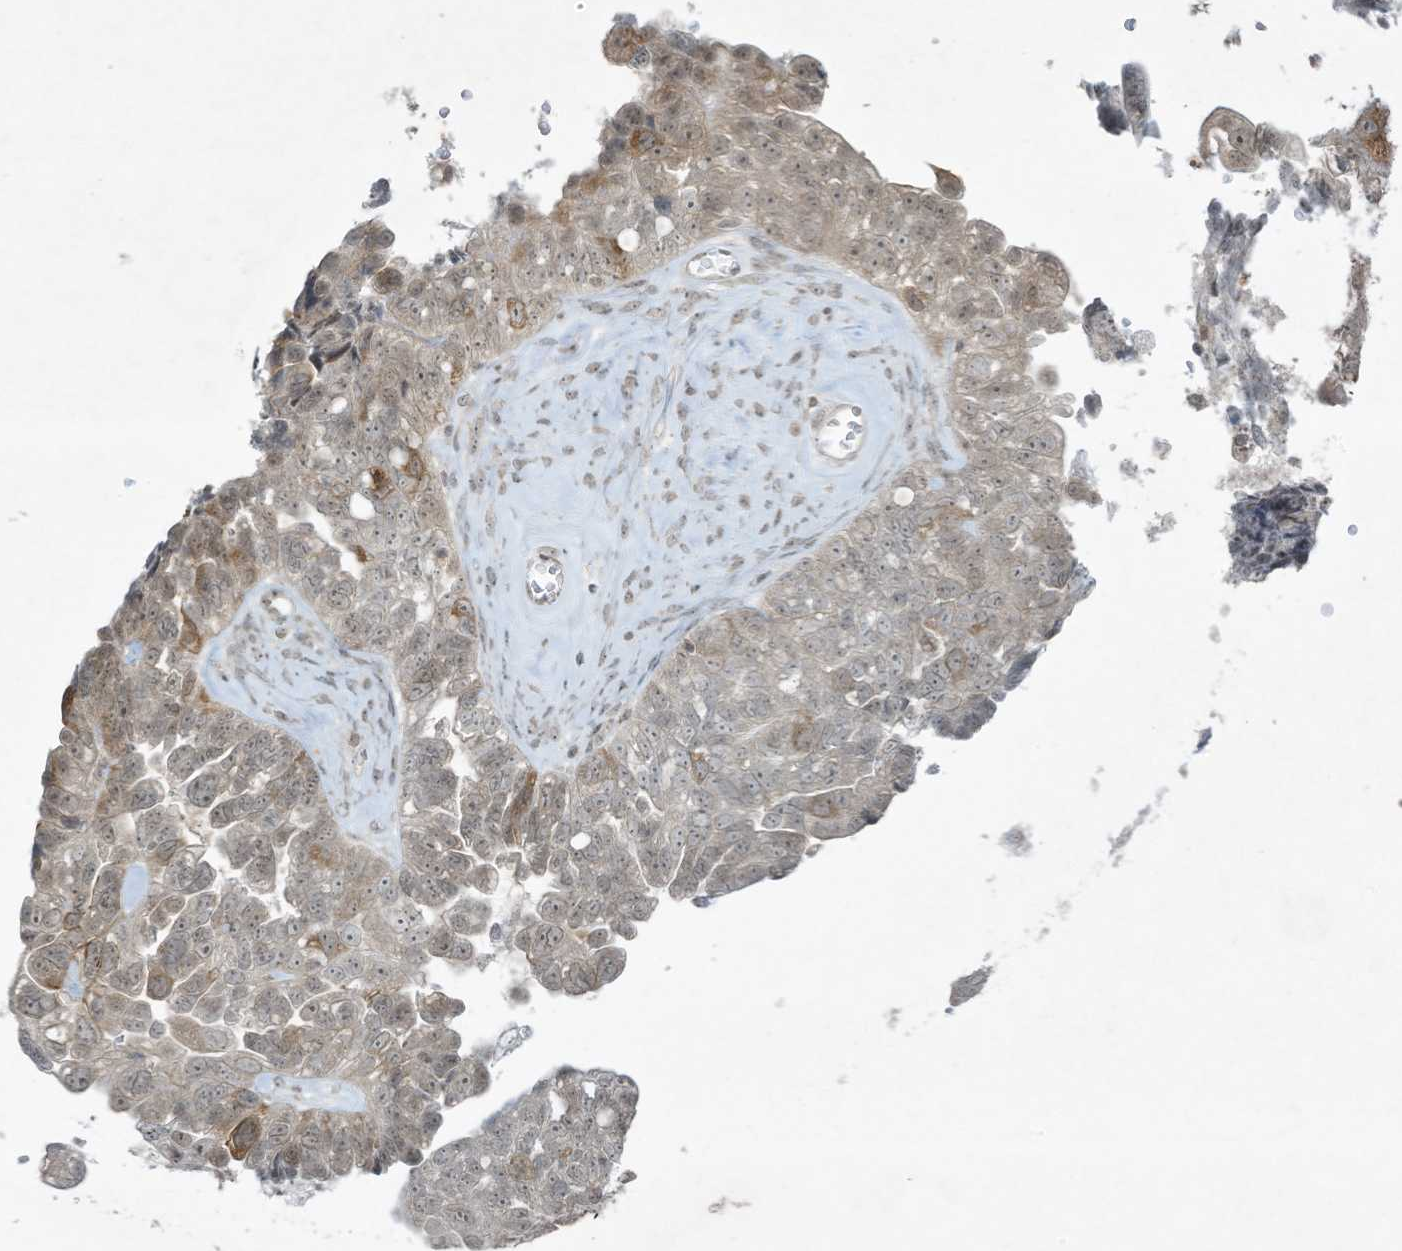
{"staining": {"intensity": "moderate", "quantity": "<25%", "location": "cytoplasmic/membranous,nuclear"}, "tissue": "ovarian cancer", "cell_type": "Tumor cells", "image_type": "cancer", "snomed": [{"axis": "morphology", "description": "Cystadenocarcinoma, serous, NOS"}, {"axis": "topography", "description": "Ovary"}], "caption": "Immunohistochemistry (IHC) micrograph of neoplastic tissue: serous cystadenocarcinoma (ovarian) stained using immunohistochemistry reveals low levels of moderate protein expression localized specifically in the cytoplasmic/membranous and nuclear of tumor cells, appearing as a cytoplasmic/membranous and nuclear brown color.", "gene": "ZNF263", "patient": {"sex": "female", "age": 79}}